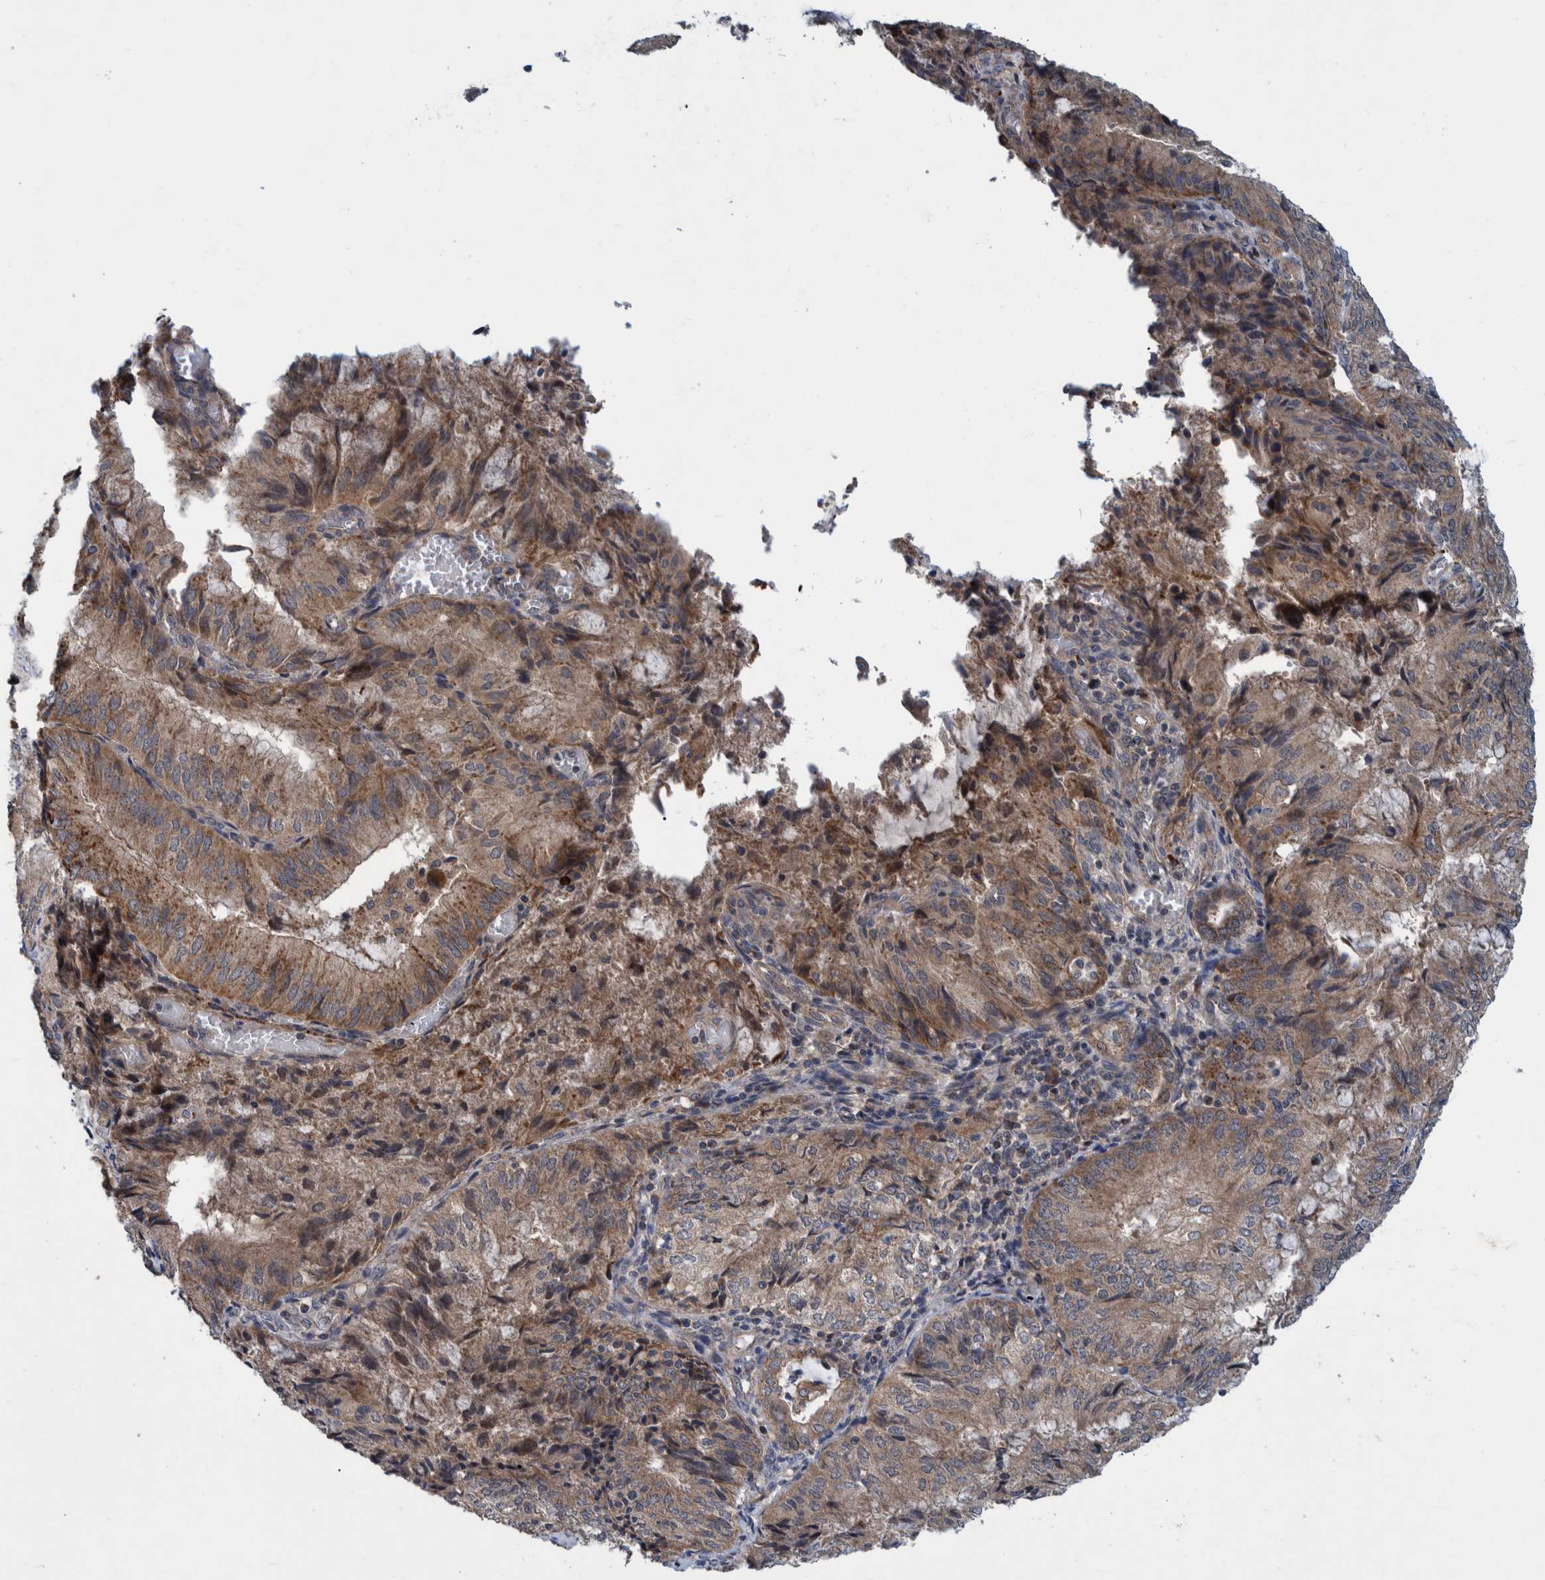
{"staining": {"intensity": "moderate", "quantity": ">75%", "location": "cytoplasmic/membranous"}, "tissue": "endometrial cancer", "cell_type": "Tumor cells", "image_type": "cancer", "snomed": [{"axis": "morphology", "description": "Adenocarcinoma, NOS"}, {"axis": "topography", "description": "Endometrium"}], "caption": "Endometrial cancer stained with DAB (3,3'-diaminobenzidine) immunohistochemistry (IHC) exhibits medium levels of moderate cytoplasmic/membranous expression in approximately >75% of tumor cells.", "gene": "ITIH3", "patient": {"sex": "female", "age": 81}}